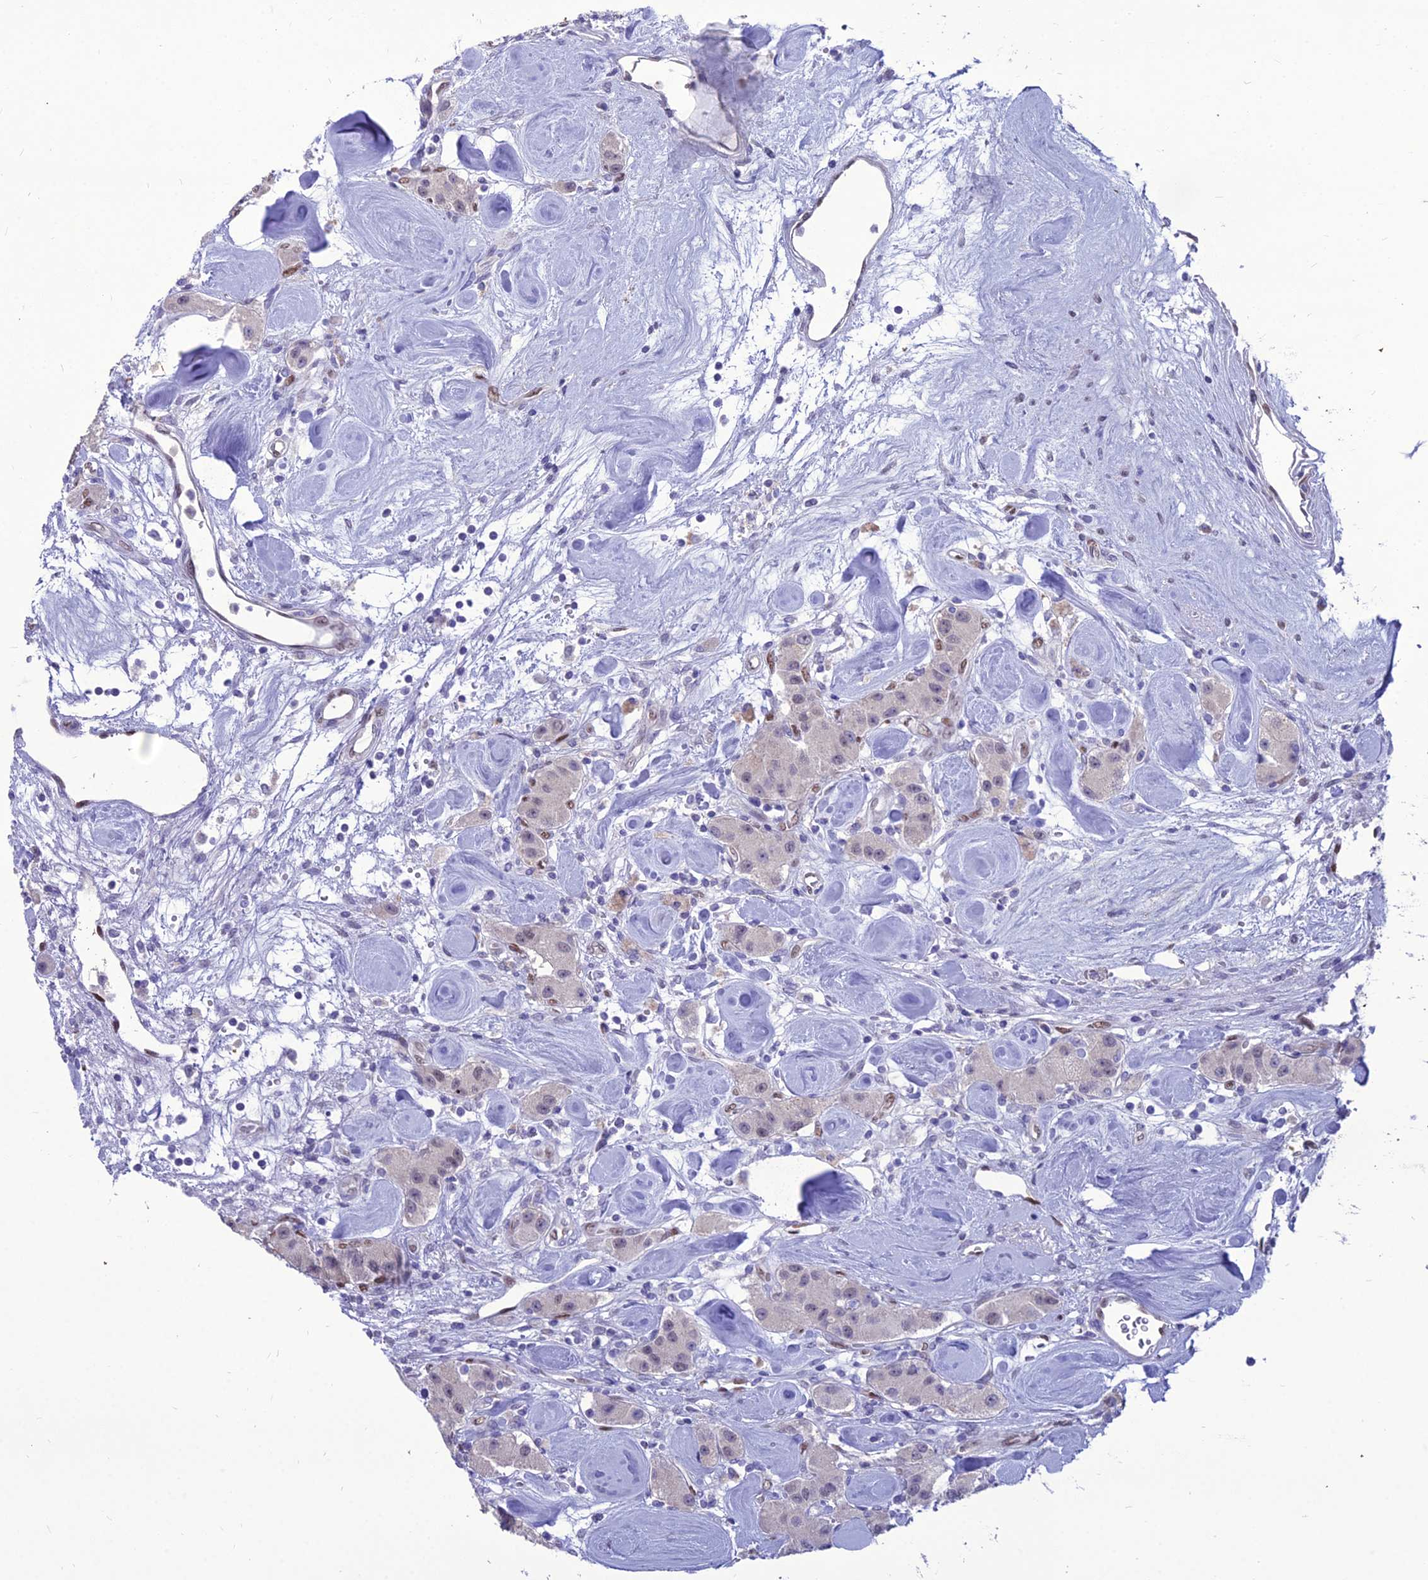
{"staining": {"intensity": "weak", "quantity": "25%-75%", "location": "nuclear"}, "tissue": "carcinoid", "cell_type": "Tumor cells", "image_type": "cancer", "snomed": [{"axis": "morphology", "description": "Carcinoid, malignant, NOS"}, {"axis": "topography", "description": "Pancreas"}], "caption": "About 25%-75% of tumor cells in carcinoid (malignant) show weak nuclear protein positivity as visualized by brown immunohistochemical staining.", "gene": "NOVA2", "patient": {"sex": "male", "age": 41}}